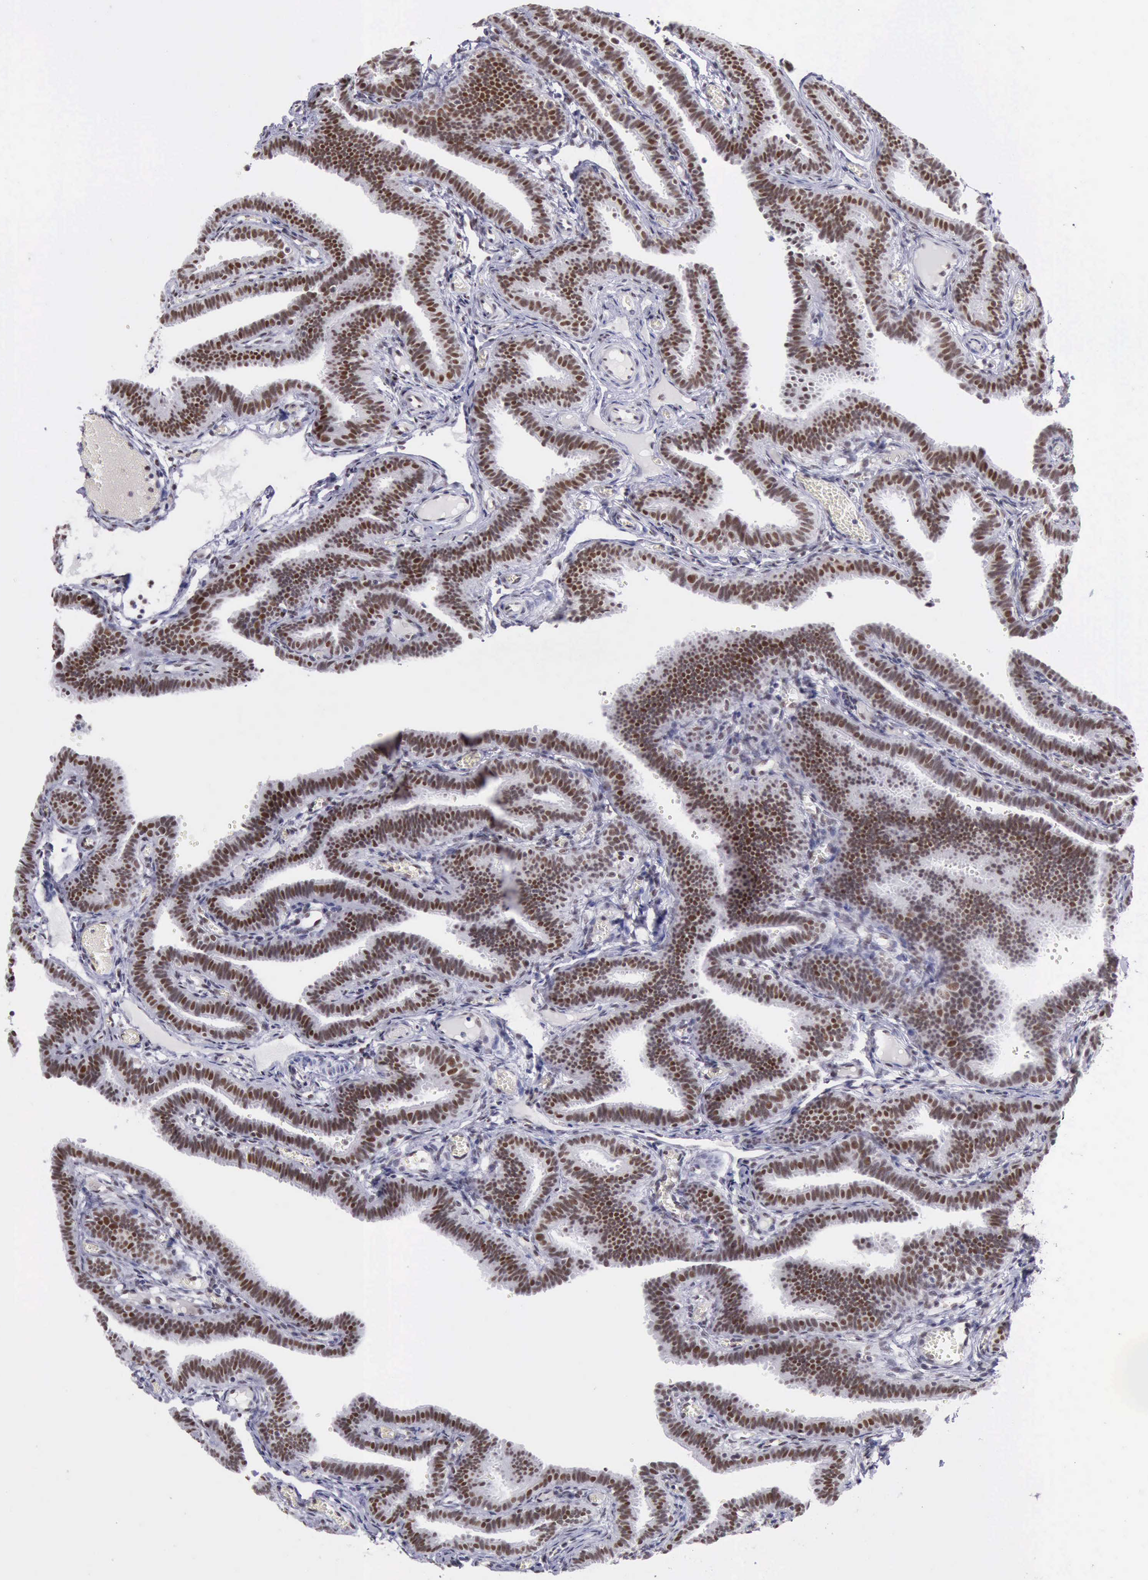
{"staining": {"intensity": "moderate", "quantity": ">75%", "location": "nuclear"}, "tissue": "fallopian tube", "cell_type": "Glandular cells", "image_type": "normal", "snomed": [{"axis": "morphology", "description": "Normal tissue, NOS"}, {"axis": "topography", "description": "Fallopian tube"}], "caption": "Fallopian tube stained with a brown dye displays moderate nuclear positive expression in approximately >75% of glandular cells.", "gene": "ERCC4", "patient": {"sex": "female", "age": 29}}